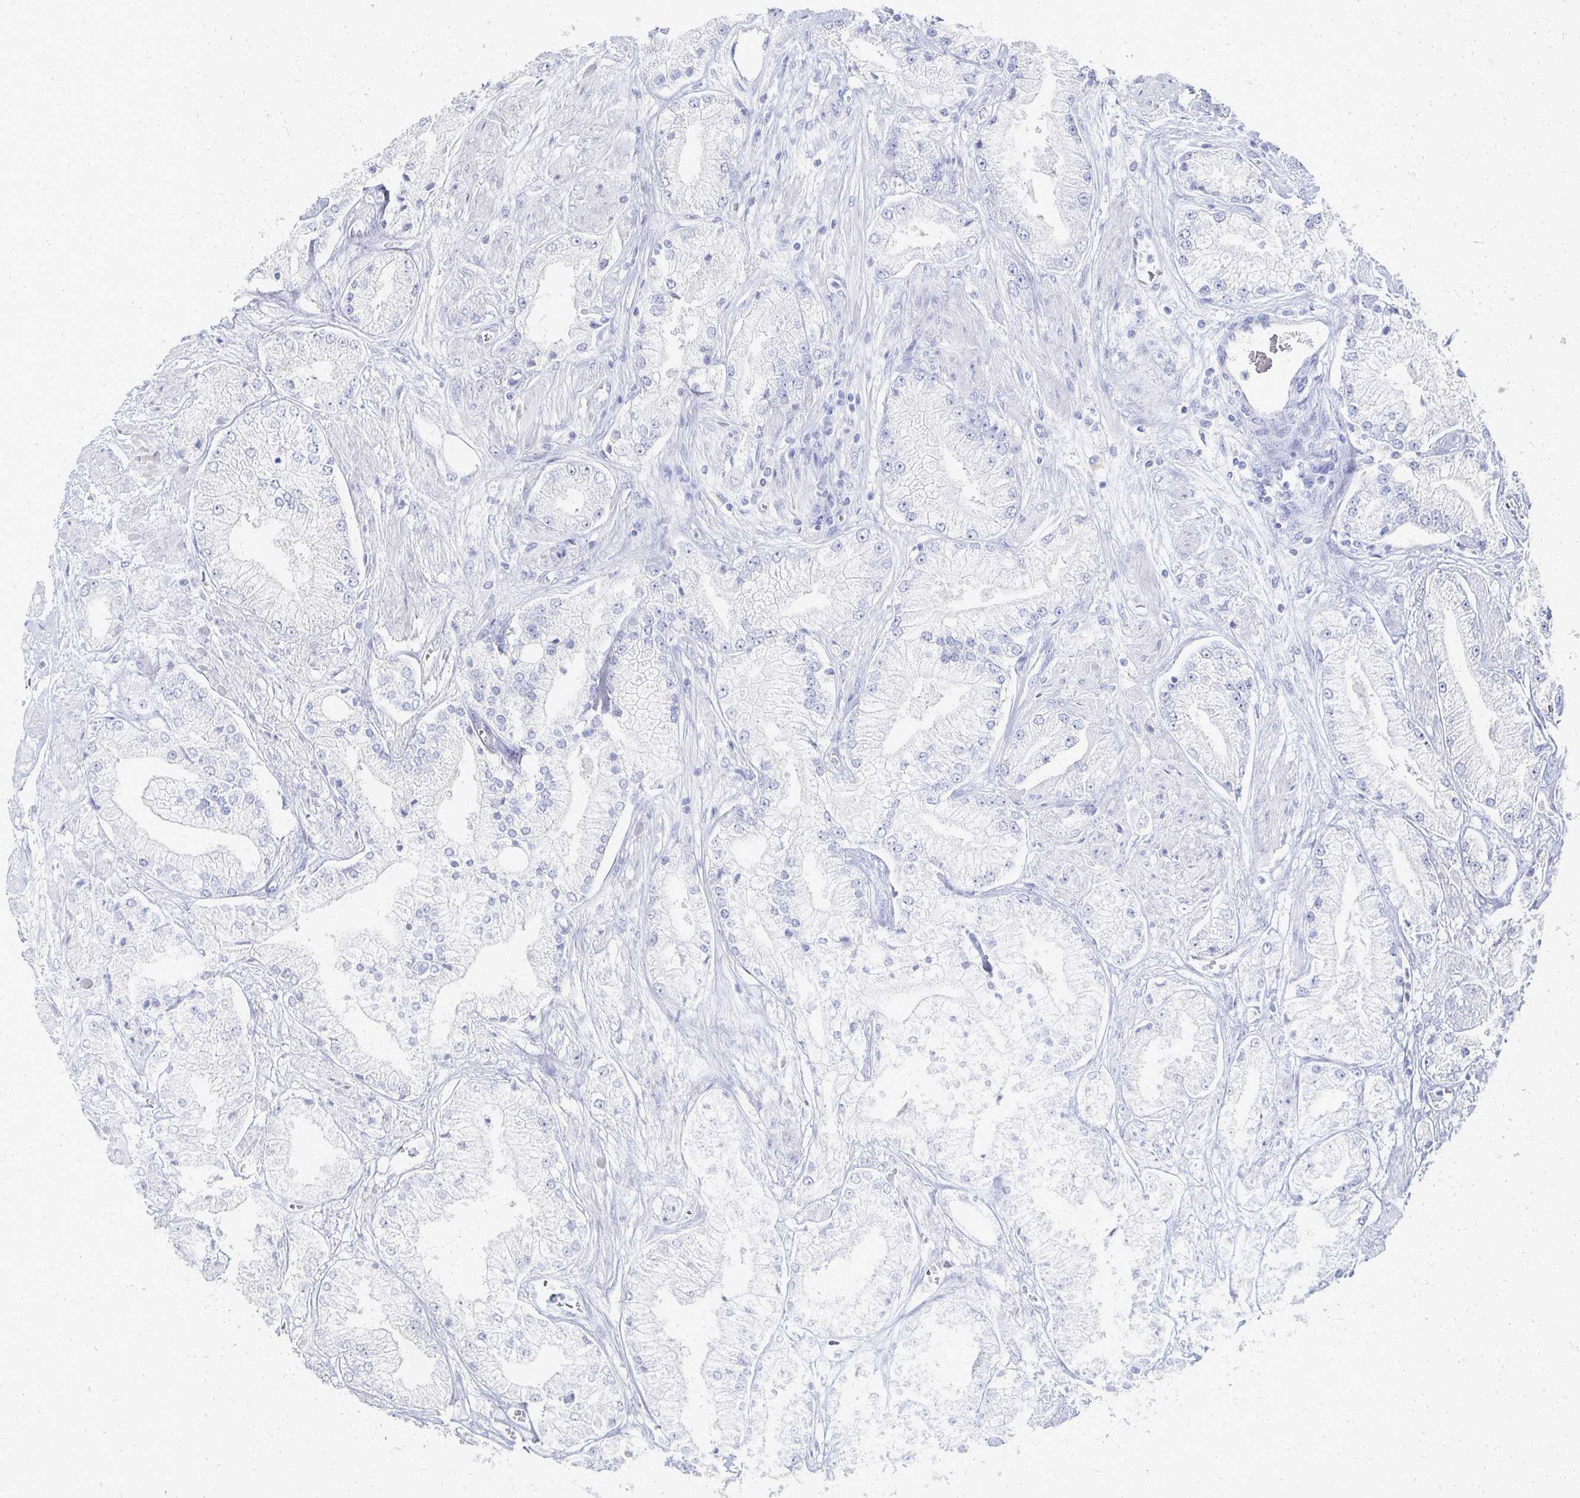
{"staining": {"intensity": "negative", "quantity": "none", "location": "none"}, "tissue": "prostate cancer", "cell_type": "Tumor cells", "image_type": "cancer", "snomed": [{"axis": "morphology", "description": "Adenocarcinoma, High grade"}, {"axis": "topography", "description": "Prostate"}], "caption": "The histopathology image demonstrates no staining of tumor cells in prostate cancer.", "gene": "PRR20A", "patient": {"sex": "male", "age": 68}}